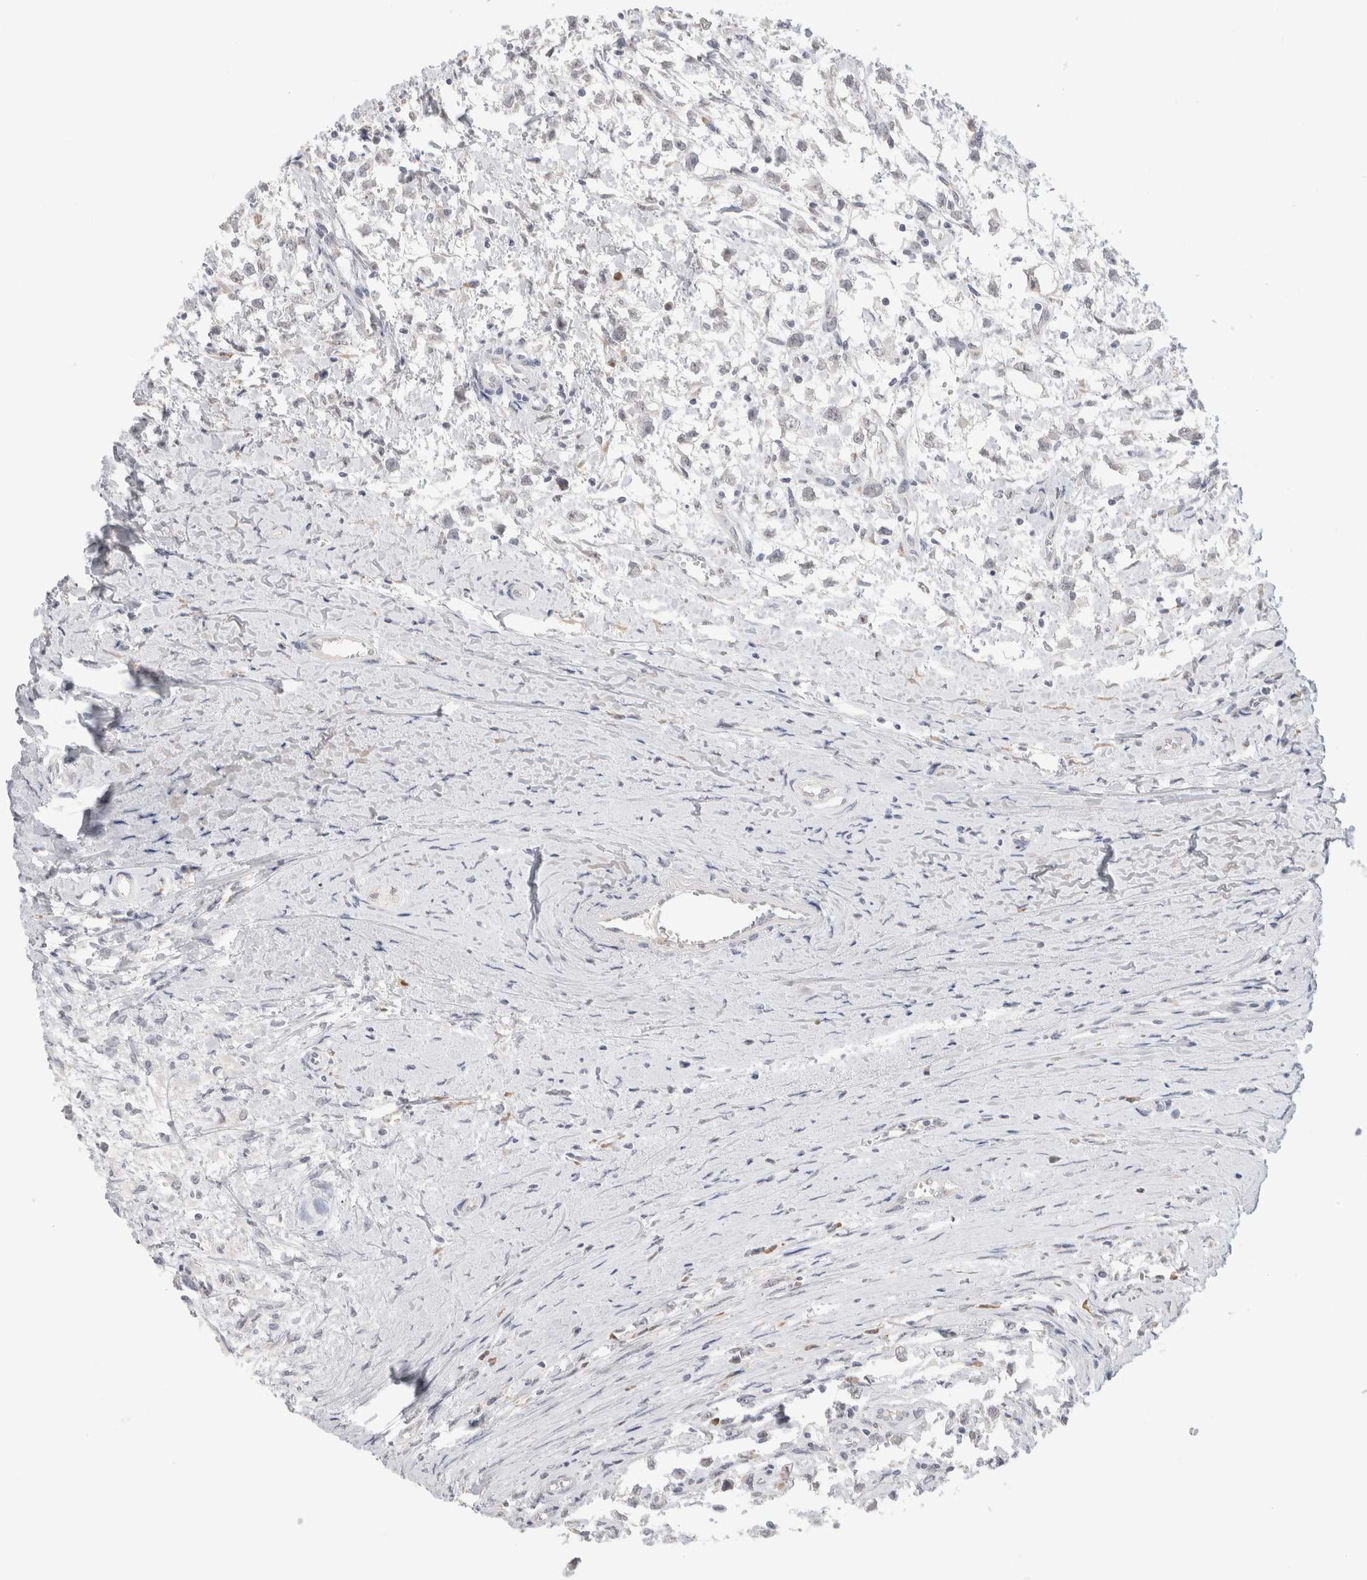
{"staining": {"intensity": "negative", "quantity": "none", "location": "none"}, "tissue": "testis cancer", "cell_type": "Tumor cells", "image_type": "cancer", "snomed": [{"axis": "morphology", "description": "Seminoma, NOS"}, {"axis": "morphology", "description": "Carcinoma, Embryonal, NOS"}, {"axis": "topography", "description": "Testis"}], "caption": "Human testis cancer (seminoma) stained for a protein using IHC exhibits no staining in tumor cells.", "gene": "HDLBP", "patient": {"sex": "male", "age": 51}}